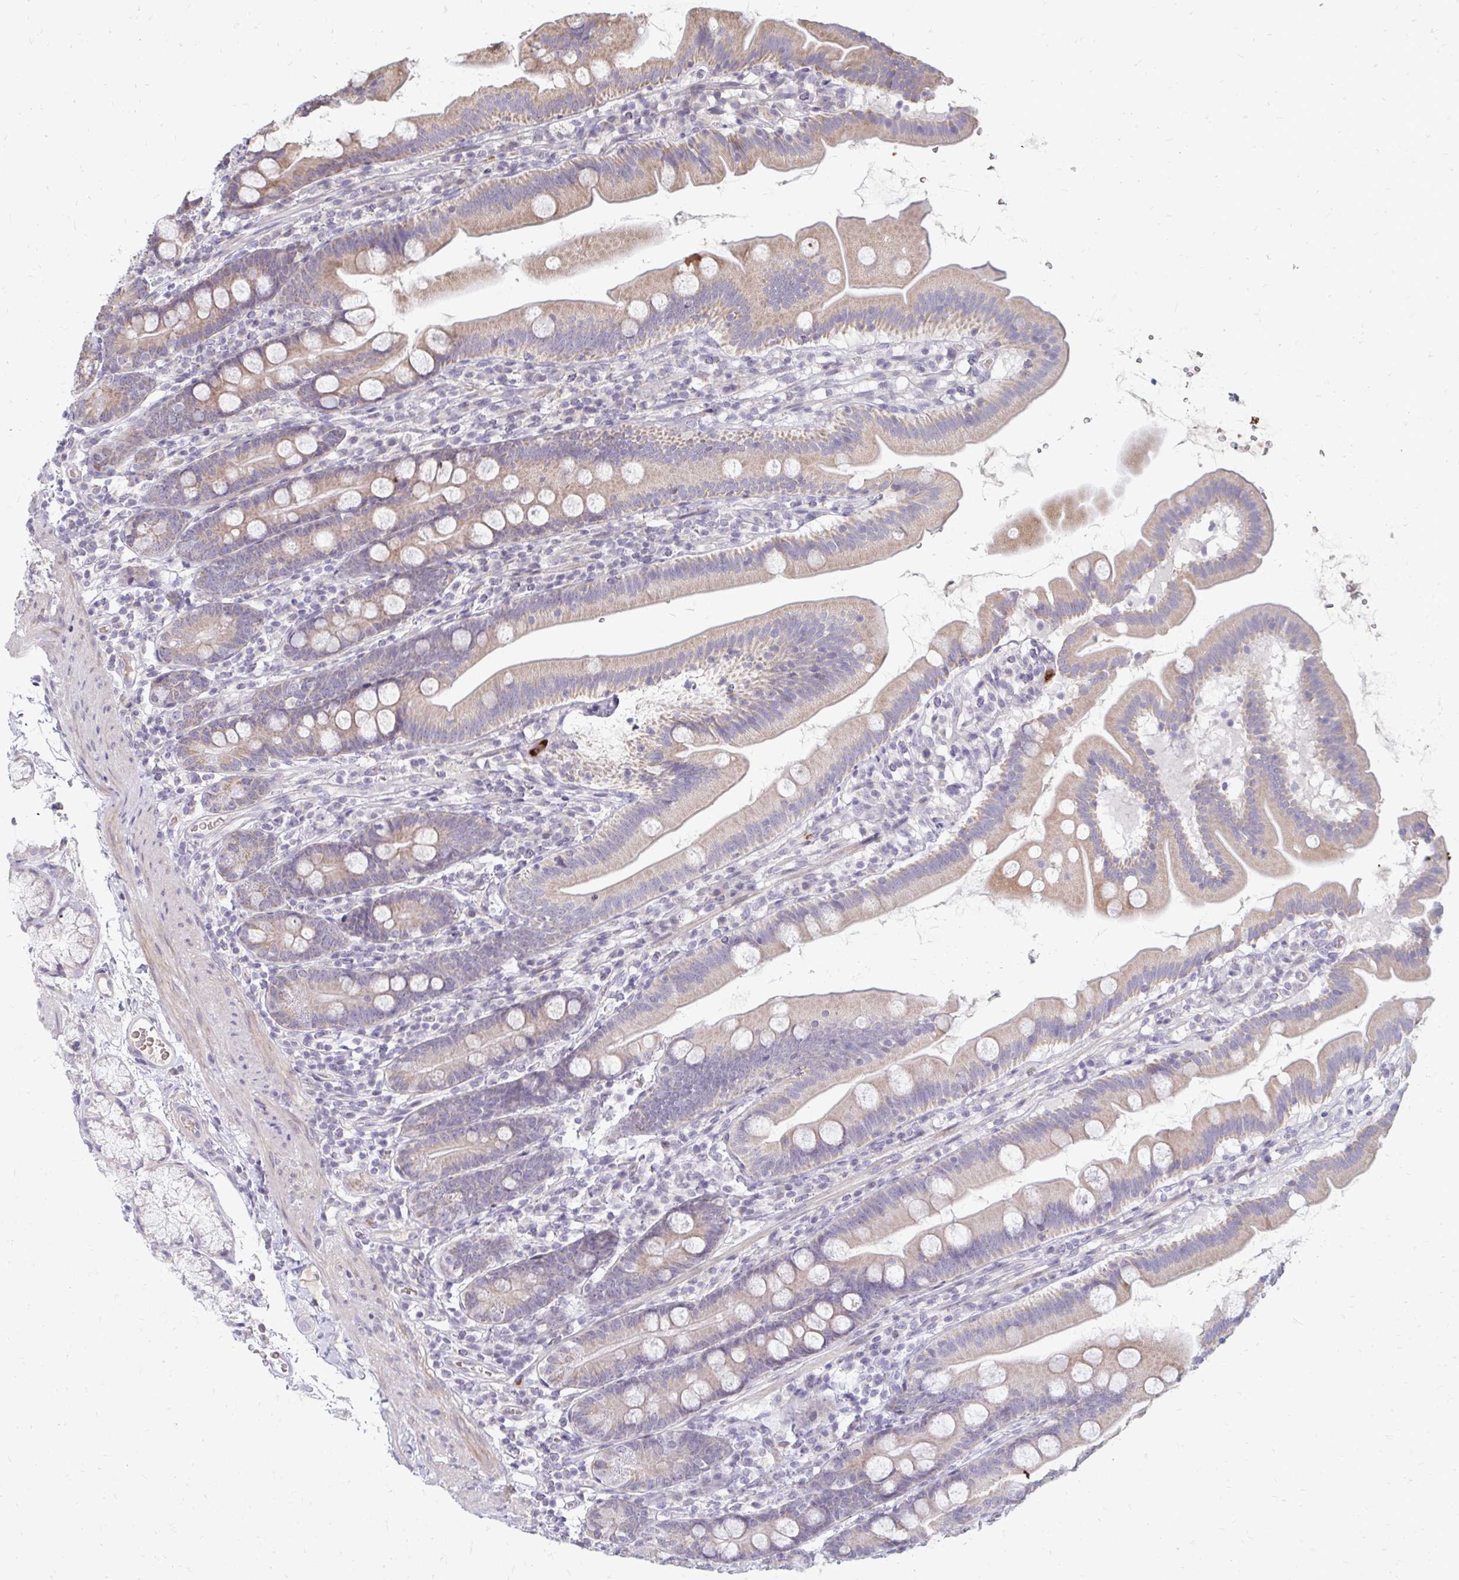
{"staining": {"intensity": "weak", "quantity": "25%-75%", "location": "cytoplasmic/membranous"}, "tissue": "duodenum", "cell_type": "Glandular cells", "image_type": "normal", "snomed": [{"axis": "morphology", "description": "Normal tissue, NOS"}, {"axis": "topography", "description": "Duodenum"}], "caption": "IHC of normal human duodenum exhibits low levels of weak cytoplasmic/membranous expression in about 25%-75% of glandular cells.", "gene": "RAB33A", "patient": {"sex": "female", "age": 67}}